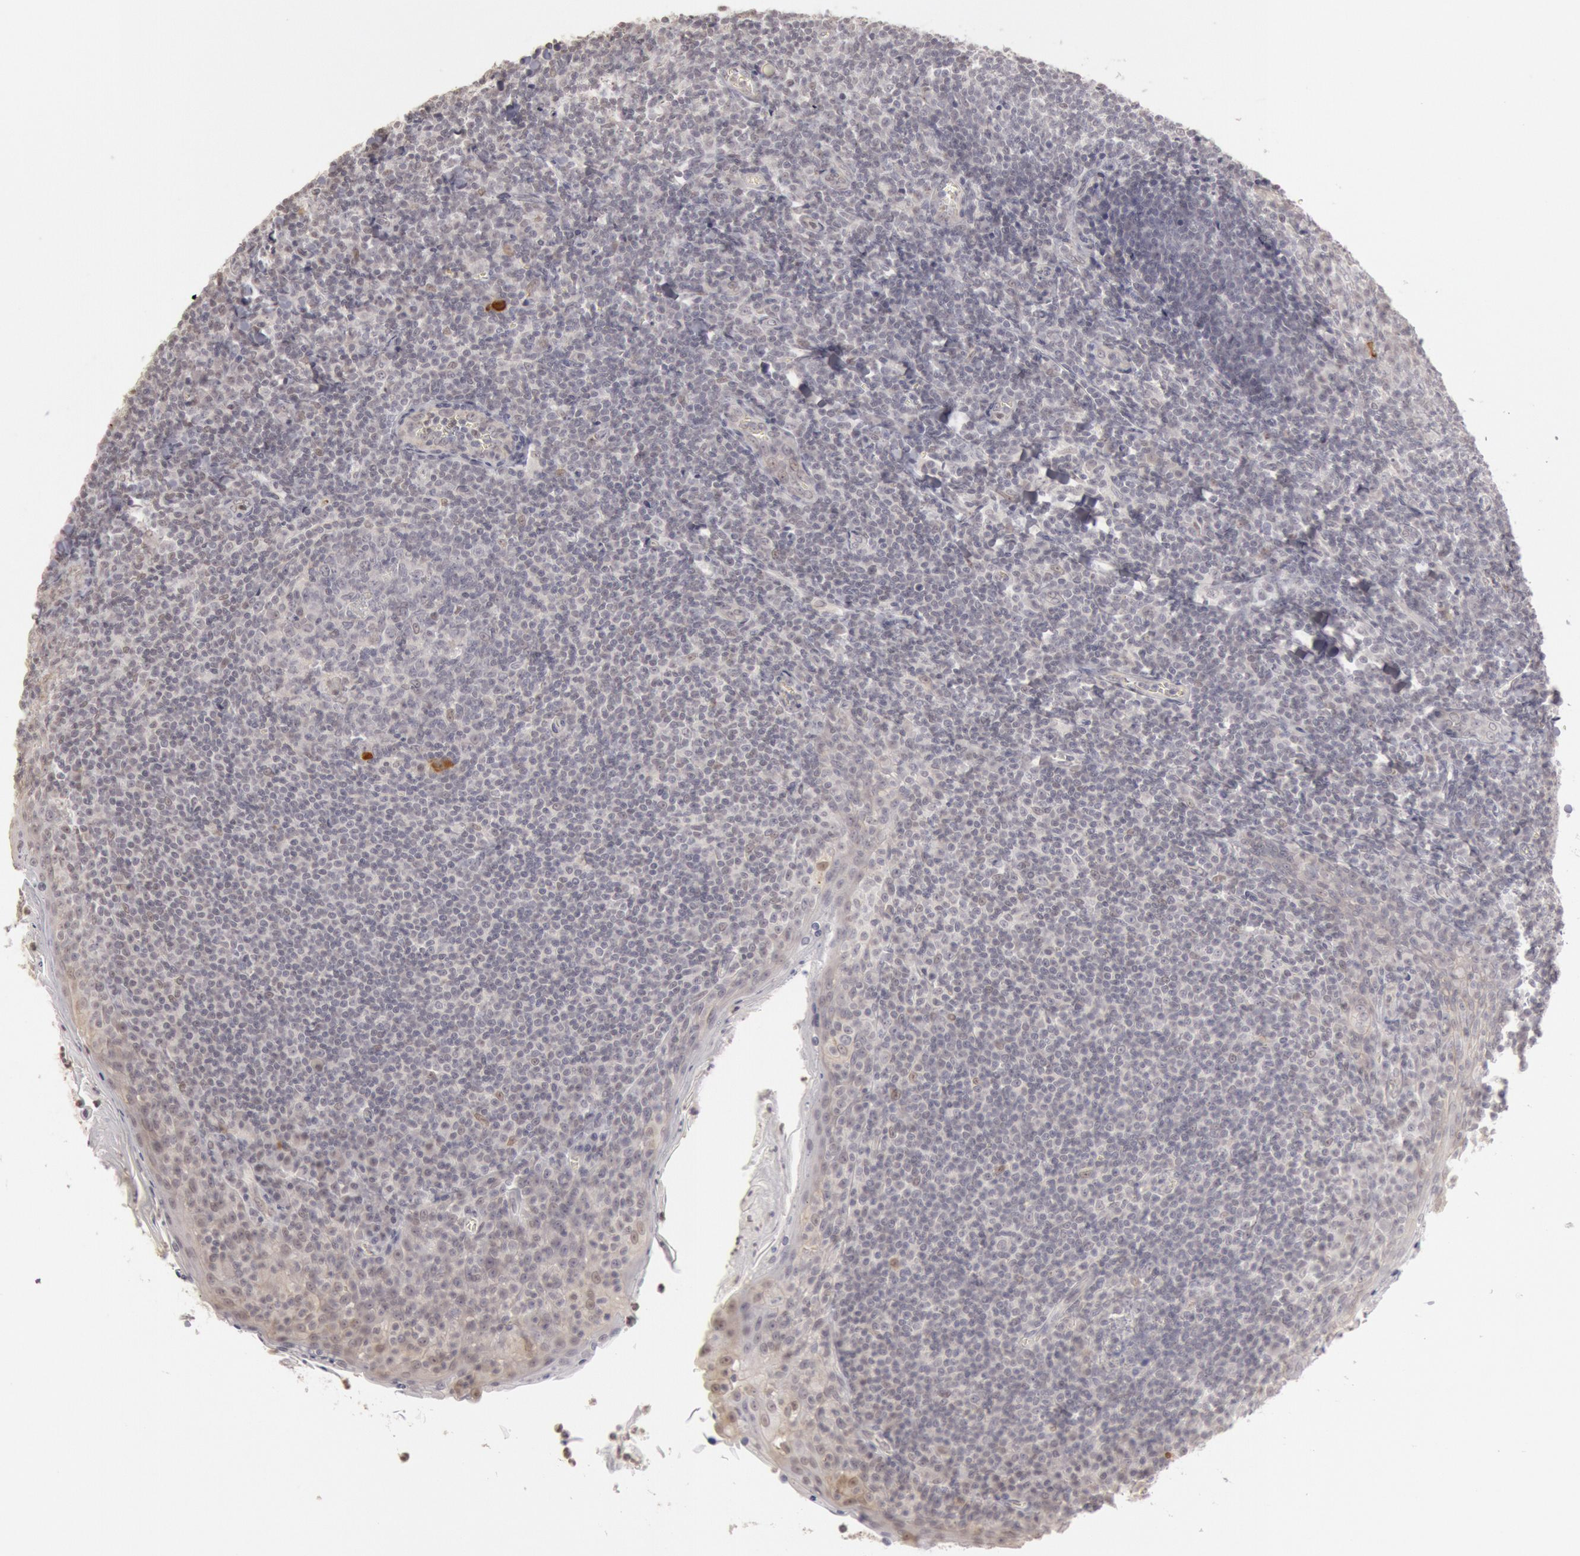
{"staining": {"intensity": "negative", "quantity": "none", "location": "none"}, "tissue": "tonsil", "cell_type": "Germinal center cells", "image_type": "normal", "snomed": [{"axis": "morphology", "description": "Normal tissue, NOS"}, {"axis": "topography", "description": "Tonsil"}], "caption": "Image shows no significant protein positivity in germinal center cells of unremarkable tonsil.", "gene": "RIMBP3B", "patient": {"sex": "male", "age": 31}}